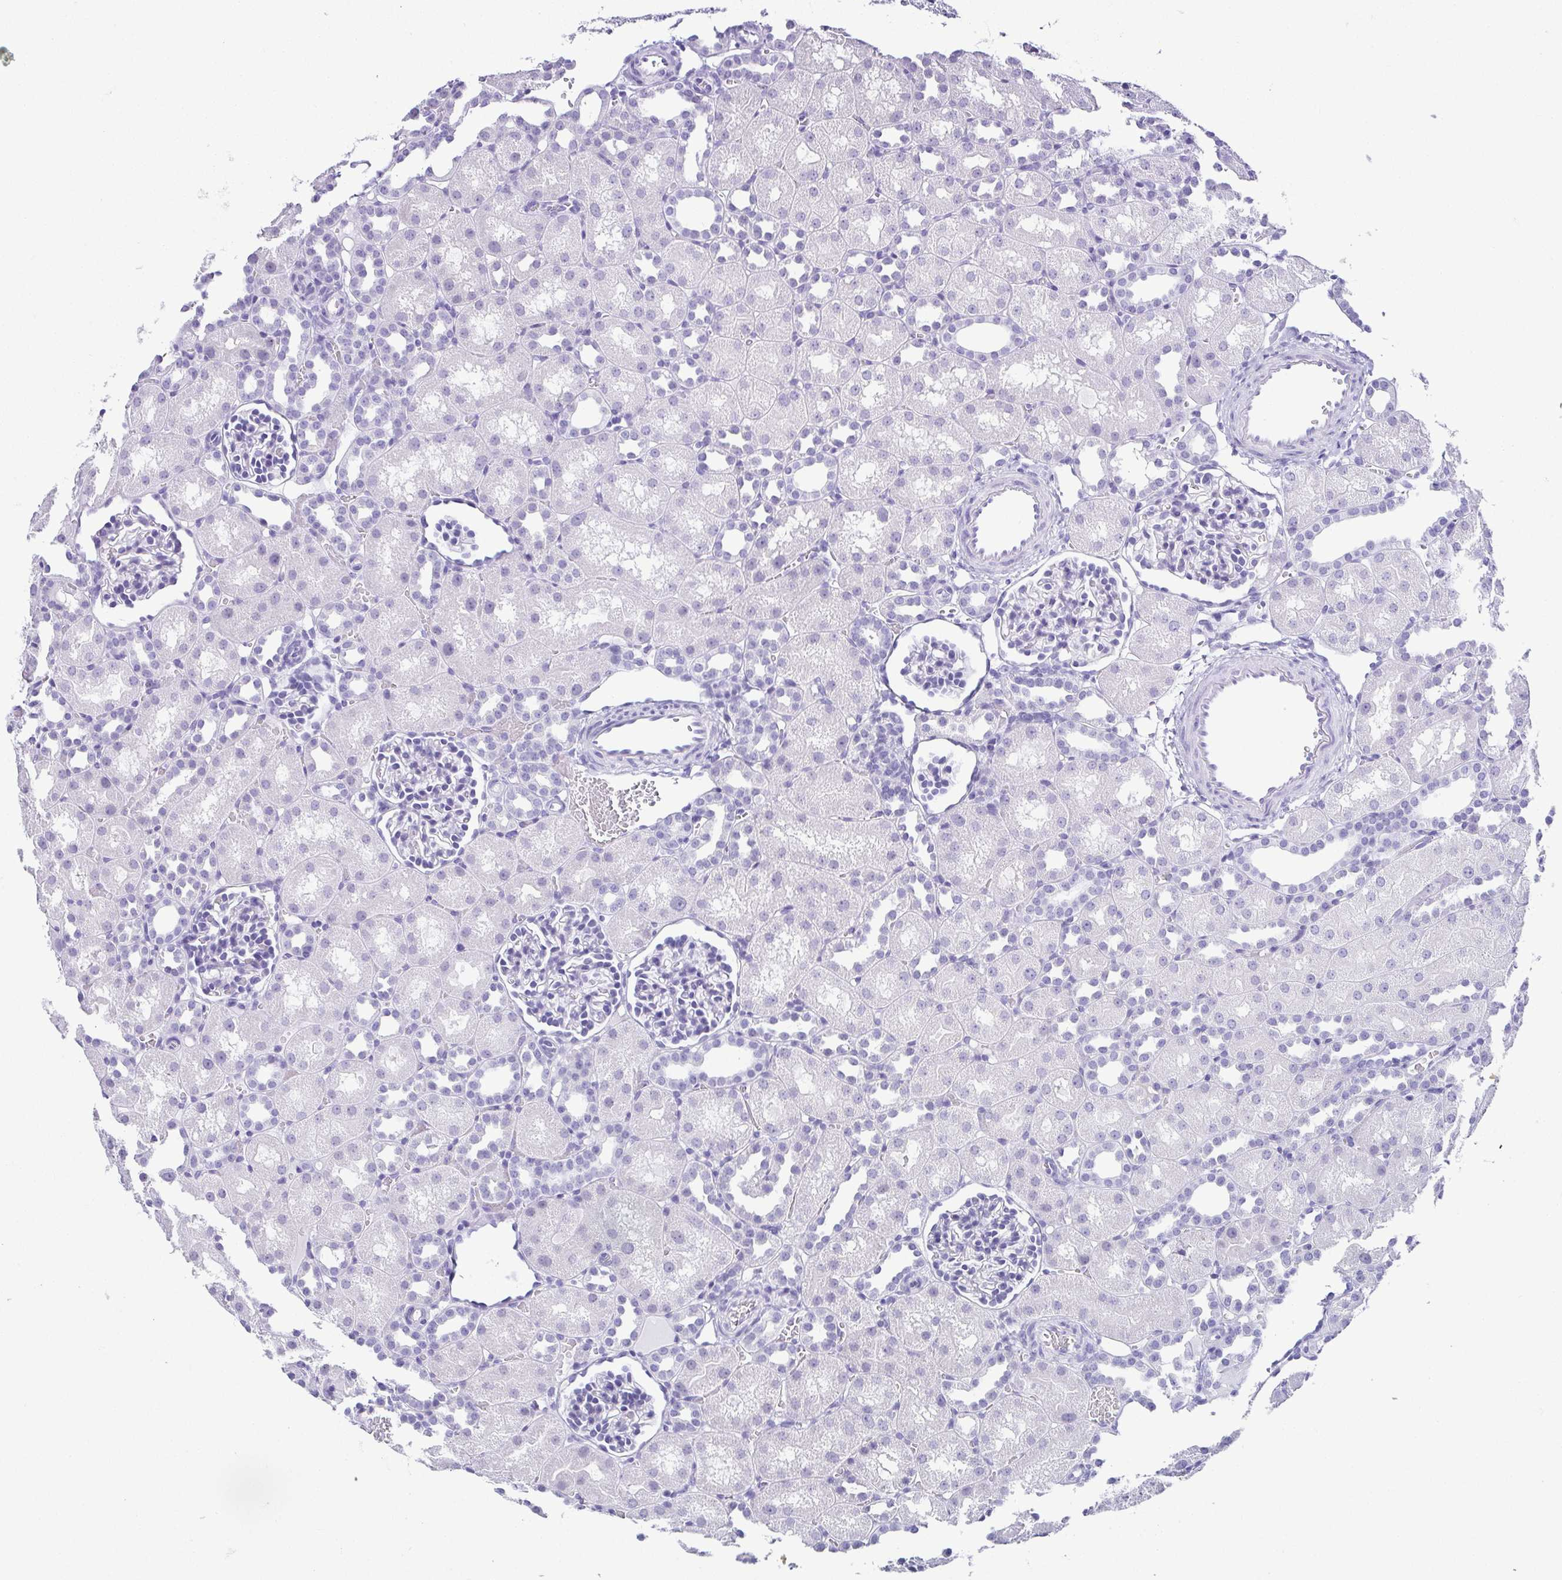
{"staining": {"intensity": "negative", "quantity": "none", "location": "none"}, "tissue": "kidney", "cell_type": "Cells in glomeruli", "image_type": "normal", "snomed": [{"axis": "morphology", "description": "Normal tissue, NOS"}, {"axis": "topography", "description": "Kidney"}], "caption": "Protein analysis of unremarkable kidney displays no significant staining in cells in glomeruli. (DAB IHC, high magnification).", "gene": "ESX1", "patient": {"sex": "male", "age": 1}}